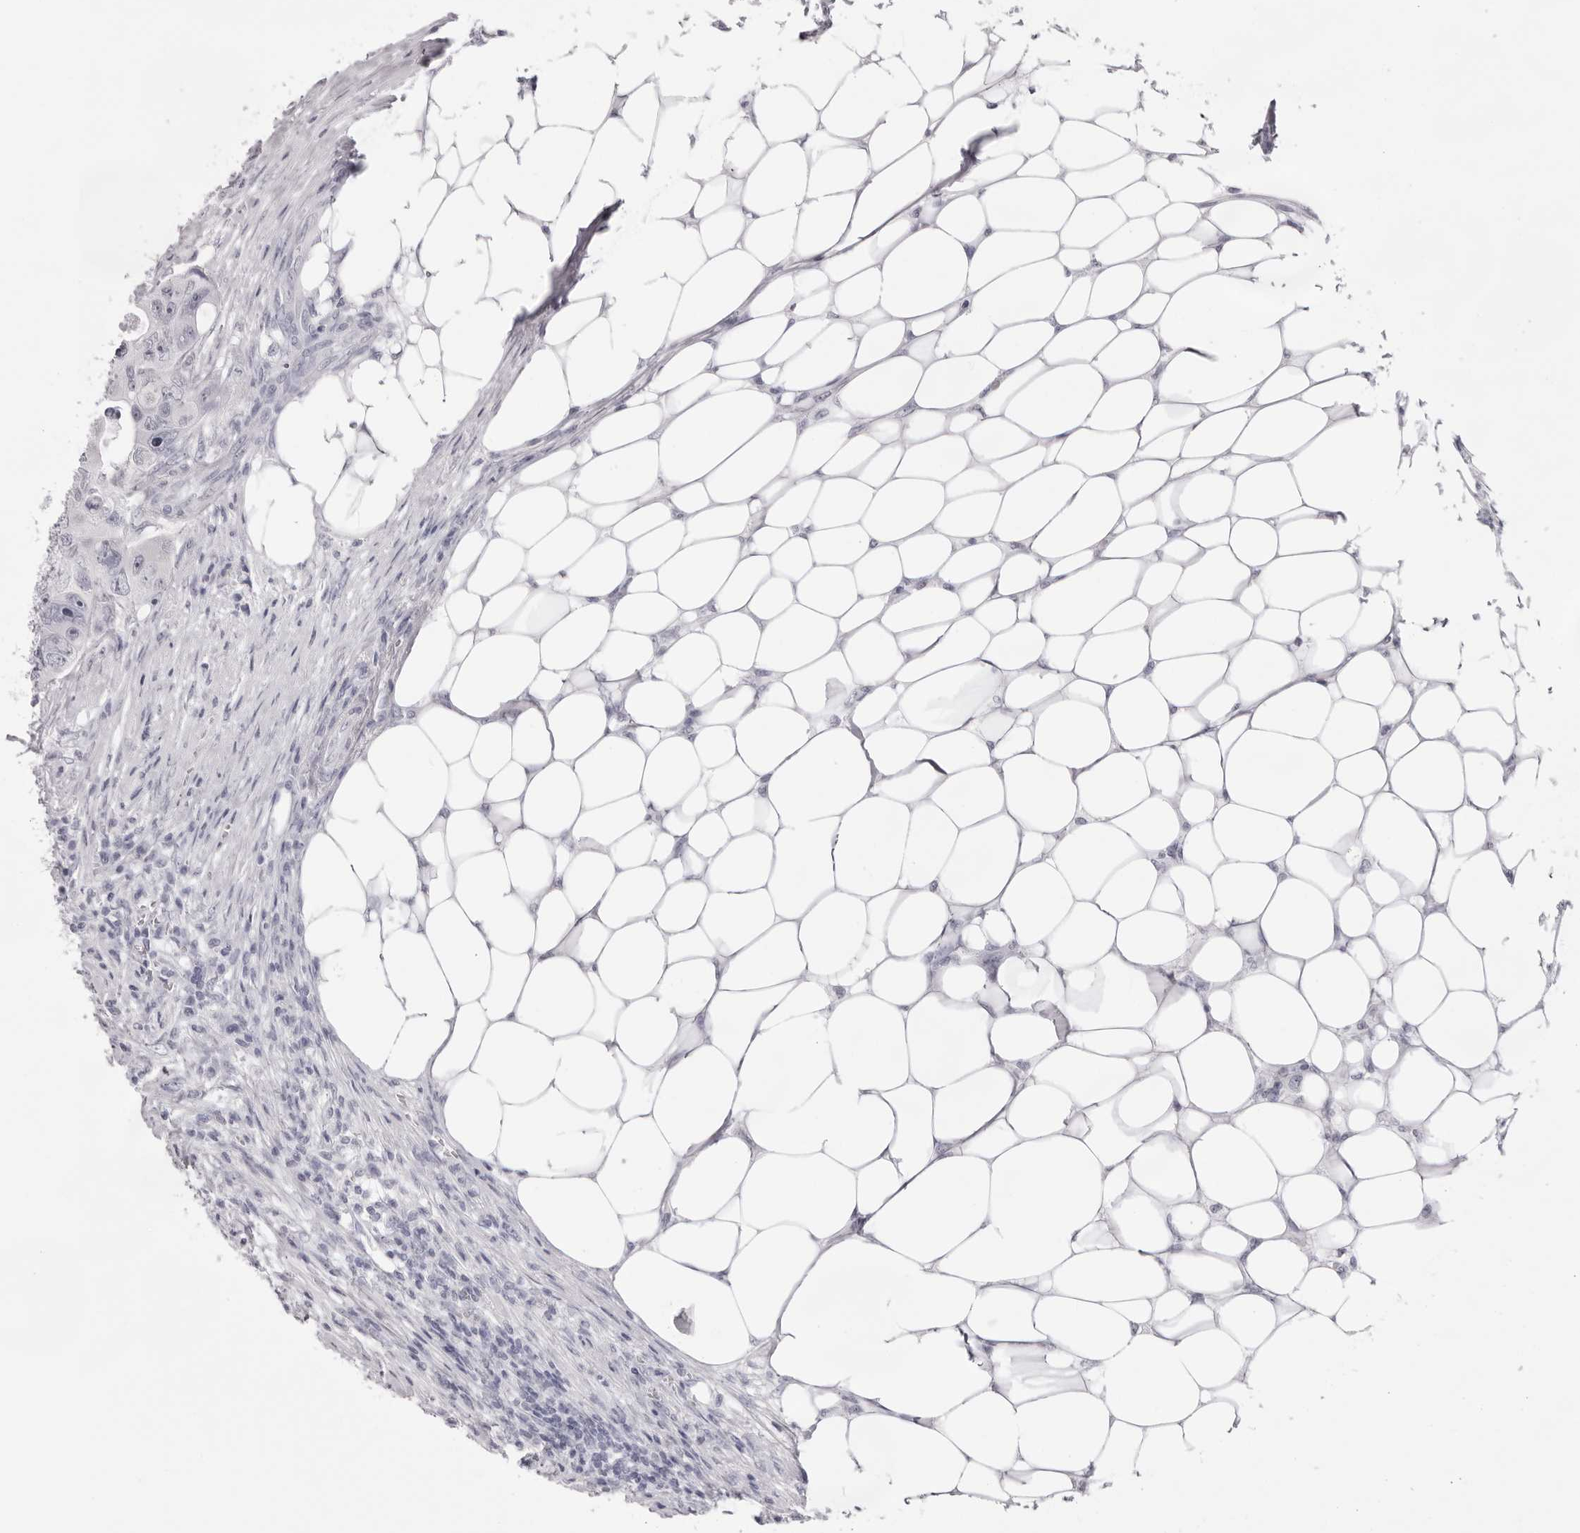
{"staining": {"intensity": "negative", "quantity": "none", "location": "none"}, "tissue": "colorectal cancer", "cell_type": "Tumor cells", "image_type": "cancer", "snomed": [{"axis": "morphology", "description": "Adenocarcinoma, NOS"}, {"axis": "topography", "description": "Colon"}], "caption": "Colorectal cancer was stained to show a protein in brown. There is no significant staining in tumor cells.", "gene": "SPTA1", "patient": {"sex": "female", "age": 46}}